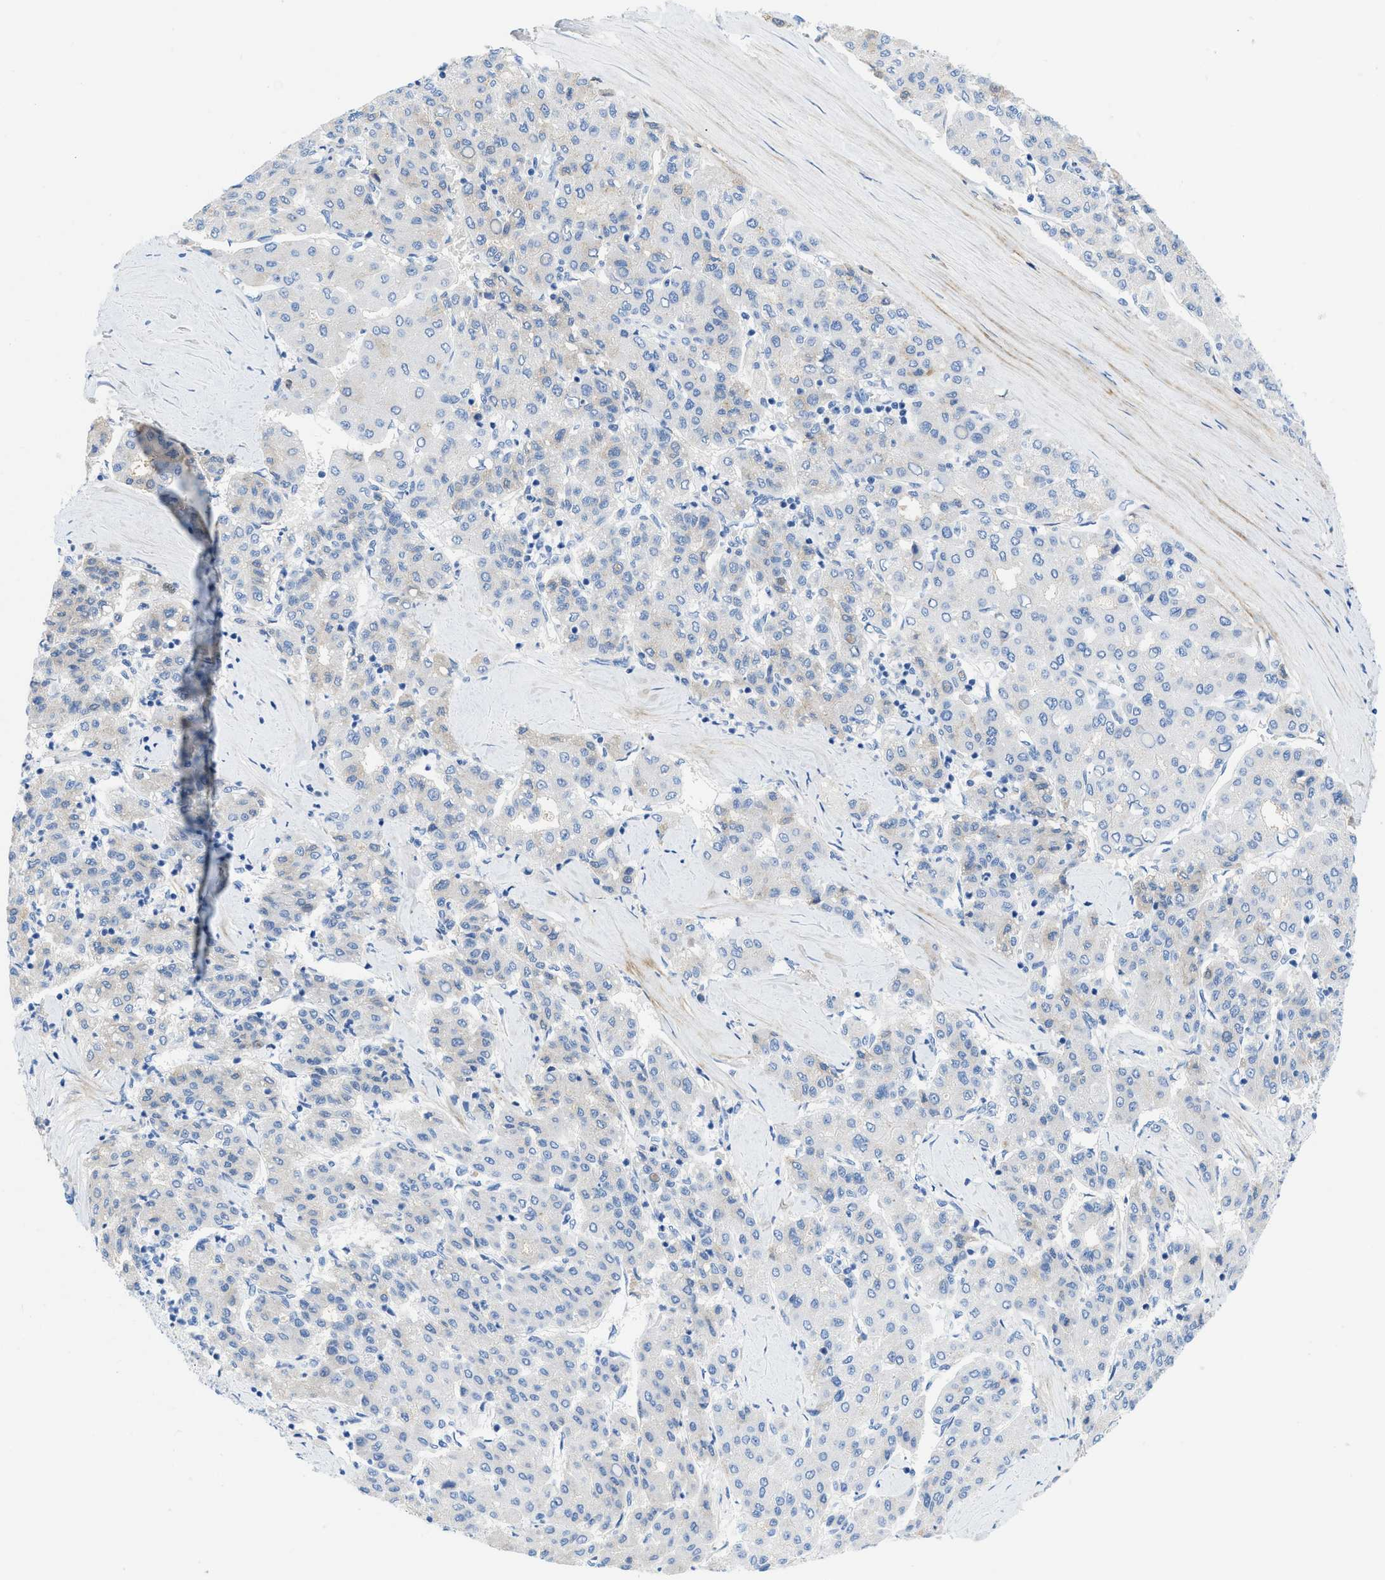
{"staining": {"intensity": "negative", "quantity": "none", "location": "none"}, "tissue": "liver cancer", "cell_type": "Tumor cells", "image_type": "cancer", "snomed": [{"axis": "morphology", "description": "Carcinoma, Hepatocellular, NOS"}, {"axis": "topography", "description": "Liver"}], "caption": "Immunohistochemical staining of liver cancer (hepatocellular carcinoma) demonstrates no significant positivity in tumor cells. (Immunohistochemistry (ihc), brightfield microscopy, high magnification).", "gene": "COL3A1", "patient": {"sex": "male", "age": 65}}